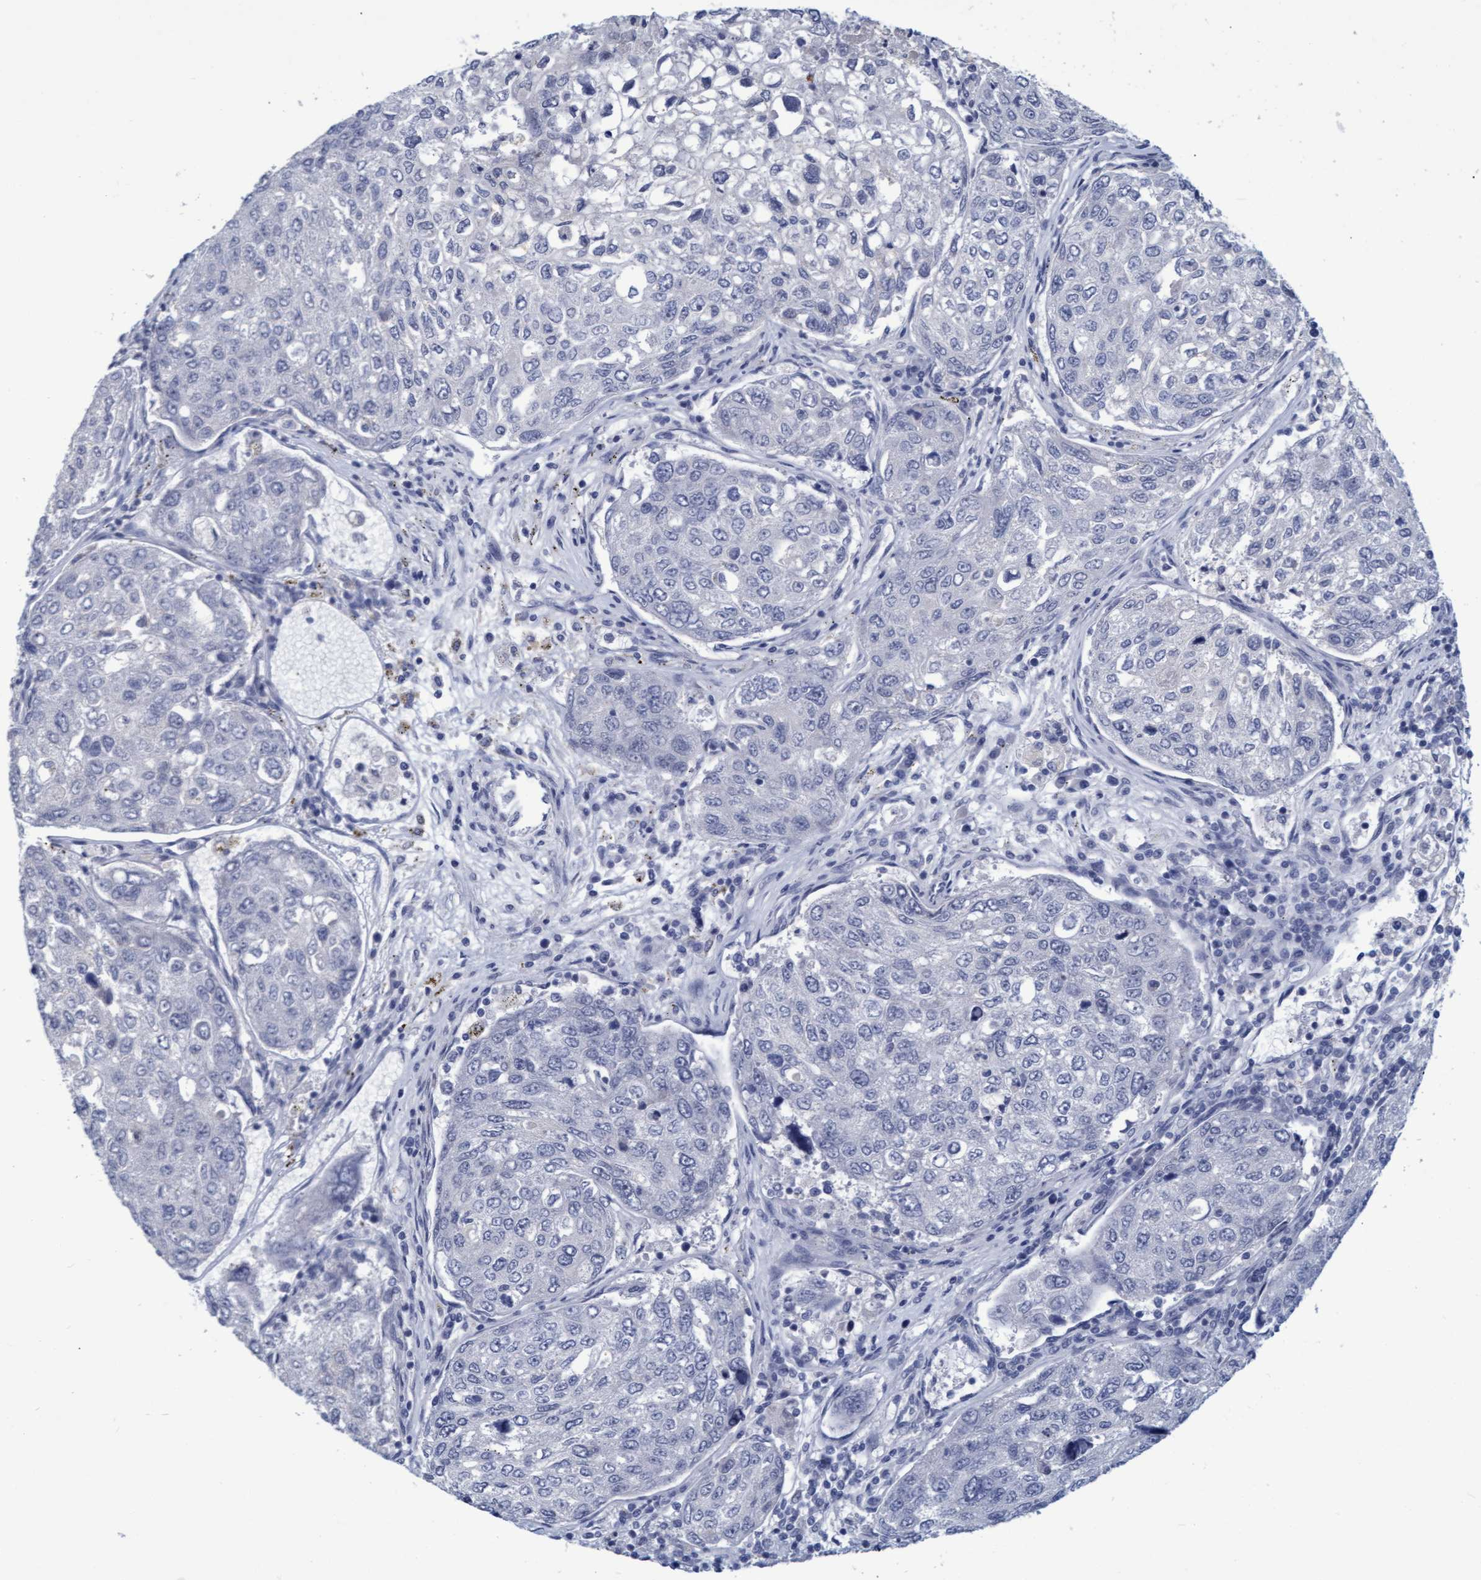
{"staining": {"intensity": "negative", "quantity": "none", "location": "none"}, "tissue": "urothelial cancer", "cell_type": "Tumor cells", "image_type": "cancer", "snomed": [{"axis": "morphology", "description": "Urothelial carcinoma, High grade"}, {"axis": "topography", "description": "Lymph node"}, {"axis": "topography", "description": "Urinary bladder"}], "caption": "The IHC photomicrograph has no significant positivity in tumor cells of urothelial carcinoma (high-grade) tissue.", "gene": "PROCA1", "patient": {"sex": "male", "age": 51}}